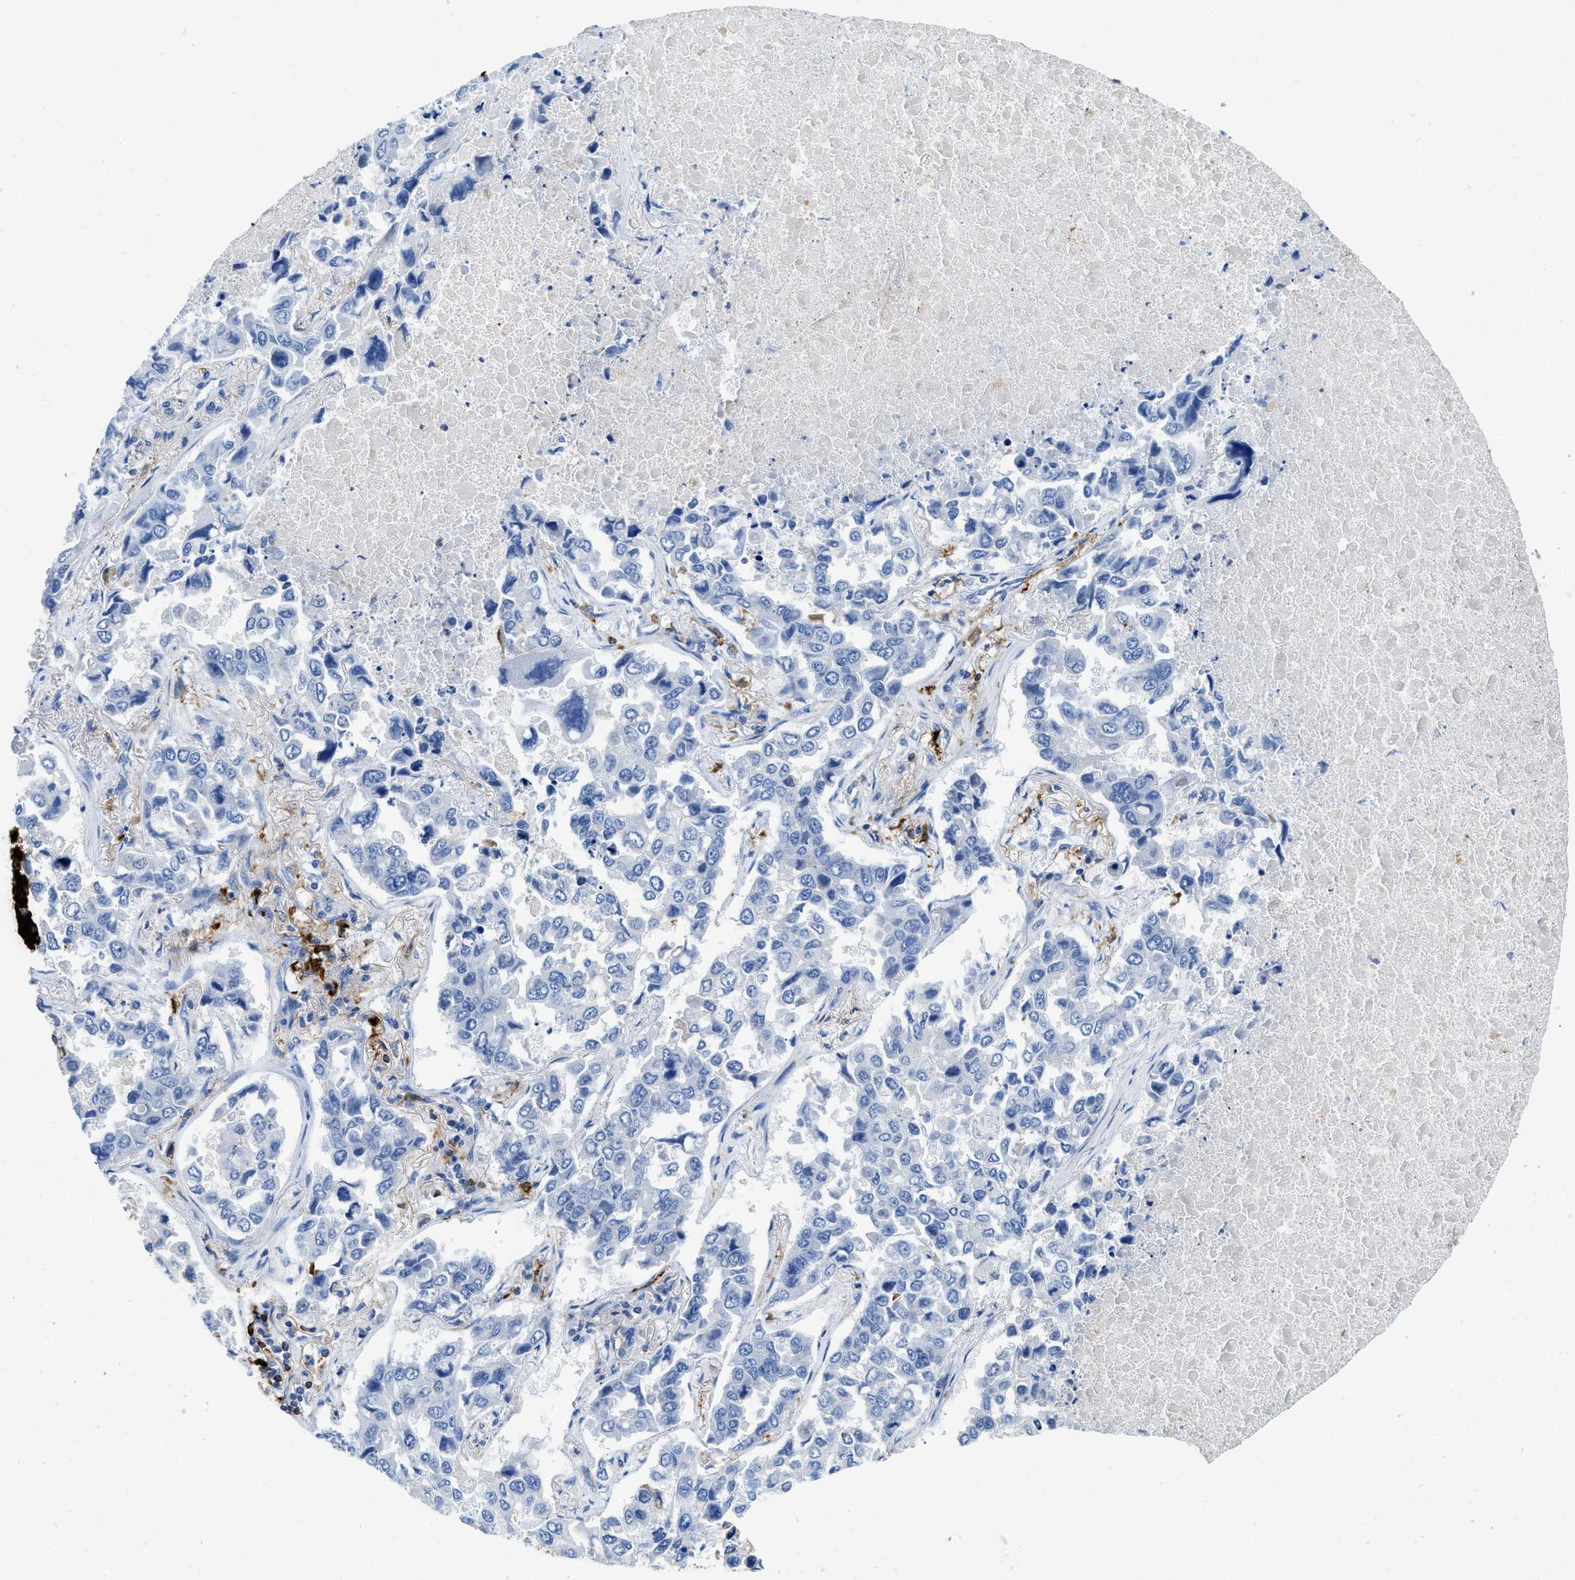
{"staining": {"intensity": "negative", "quantity": "none", "location": "none"}, "tissue": "lung cancer", "cell_type": "Tumor cells", "image_type": "cancer", "snomed": [{"axis": "morphology", "description": "Adenocarcinoma, NOS"}, {"axis": "topography", "description": "Lung"}], "caption": "Lung cancer (adenocarcinoma) was stained to show a protein in brown. There is no significant staining in tumor cells.", "gene": "CD226", "patient": {"sex": "male", "age": 64}}